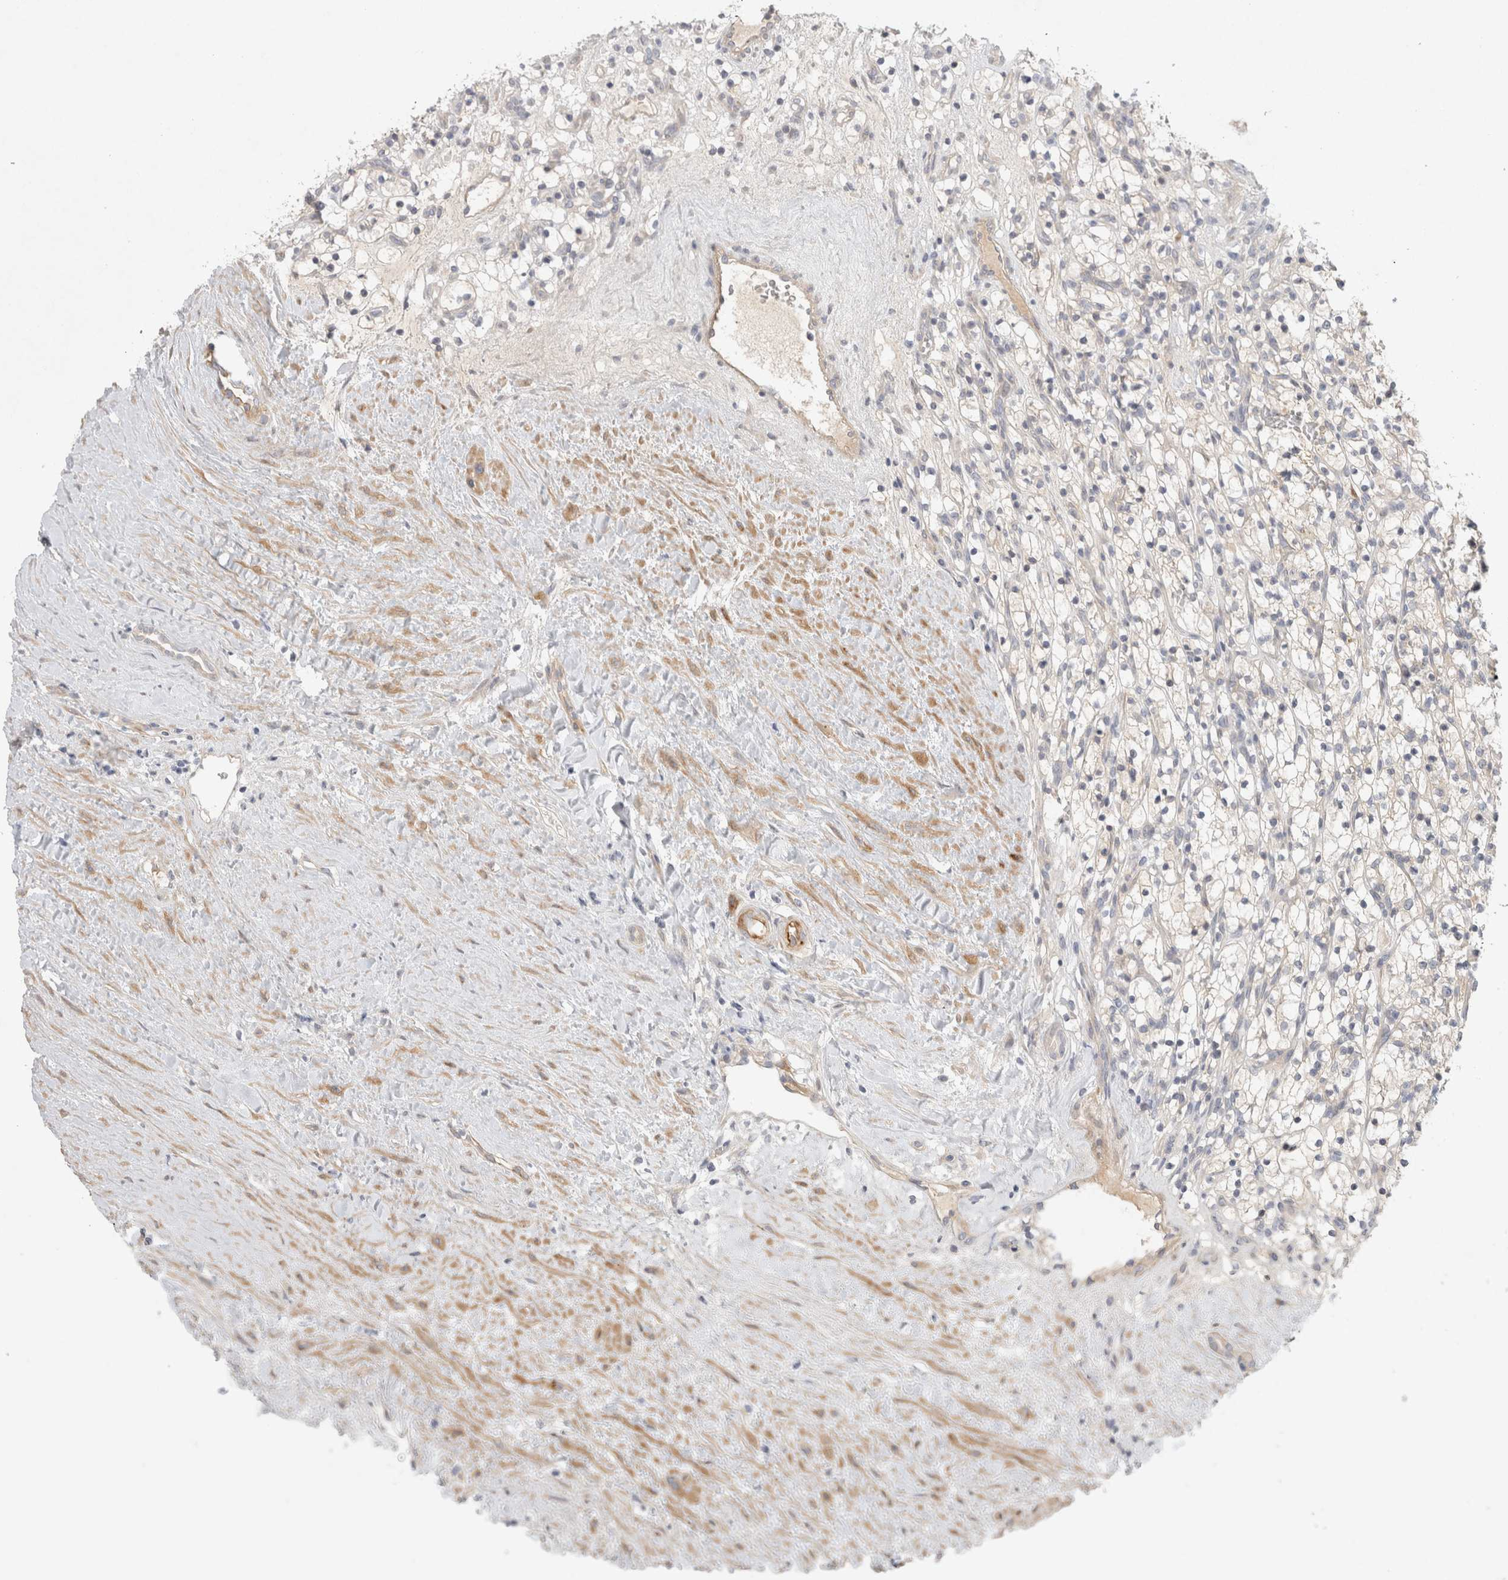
{"staining": {"intensity": "negative", "quantity": "none", "location": "none"}, "tissue": "renal cancer", "cell_type": "Tumor cells", "image_type": "cancer", "snomed": [{"axis": "morphology", "description": "Adenocarcinoma, NOS"}, {"axis": "topography", "description": "Kidney"}], "caption": "Tumor cells are negative for protein expression in human renal cancer (adenocarcinoma).", "gene": "BZW2", "patient": {"sex": "female", "age": 57}}